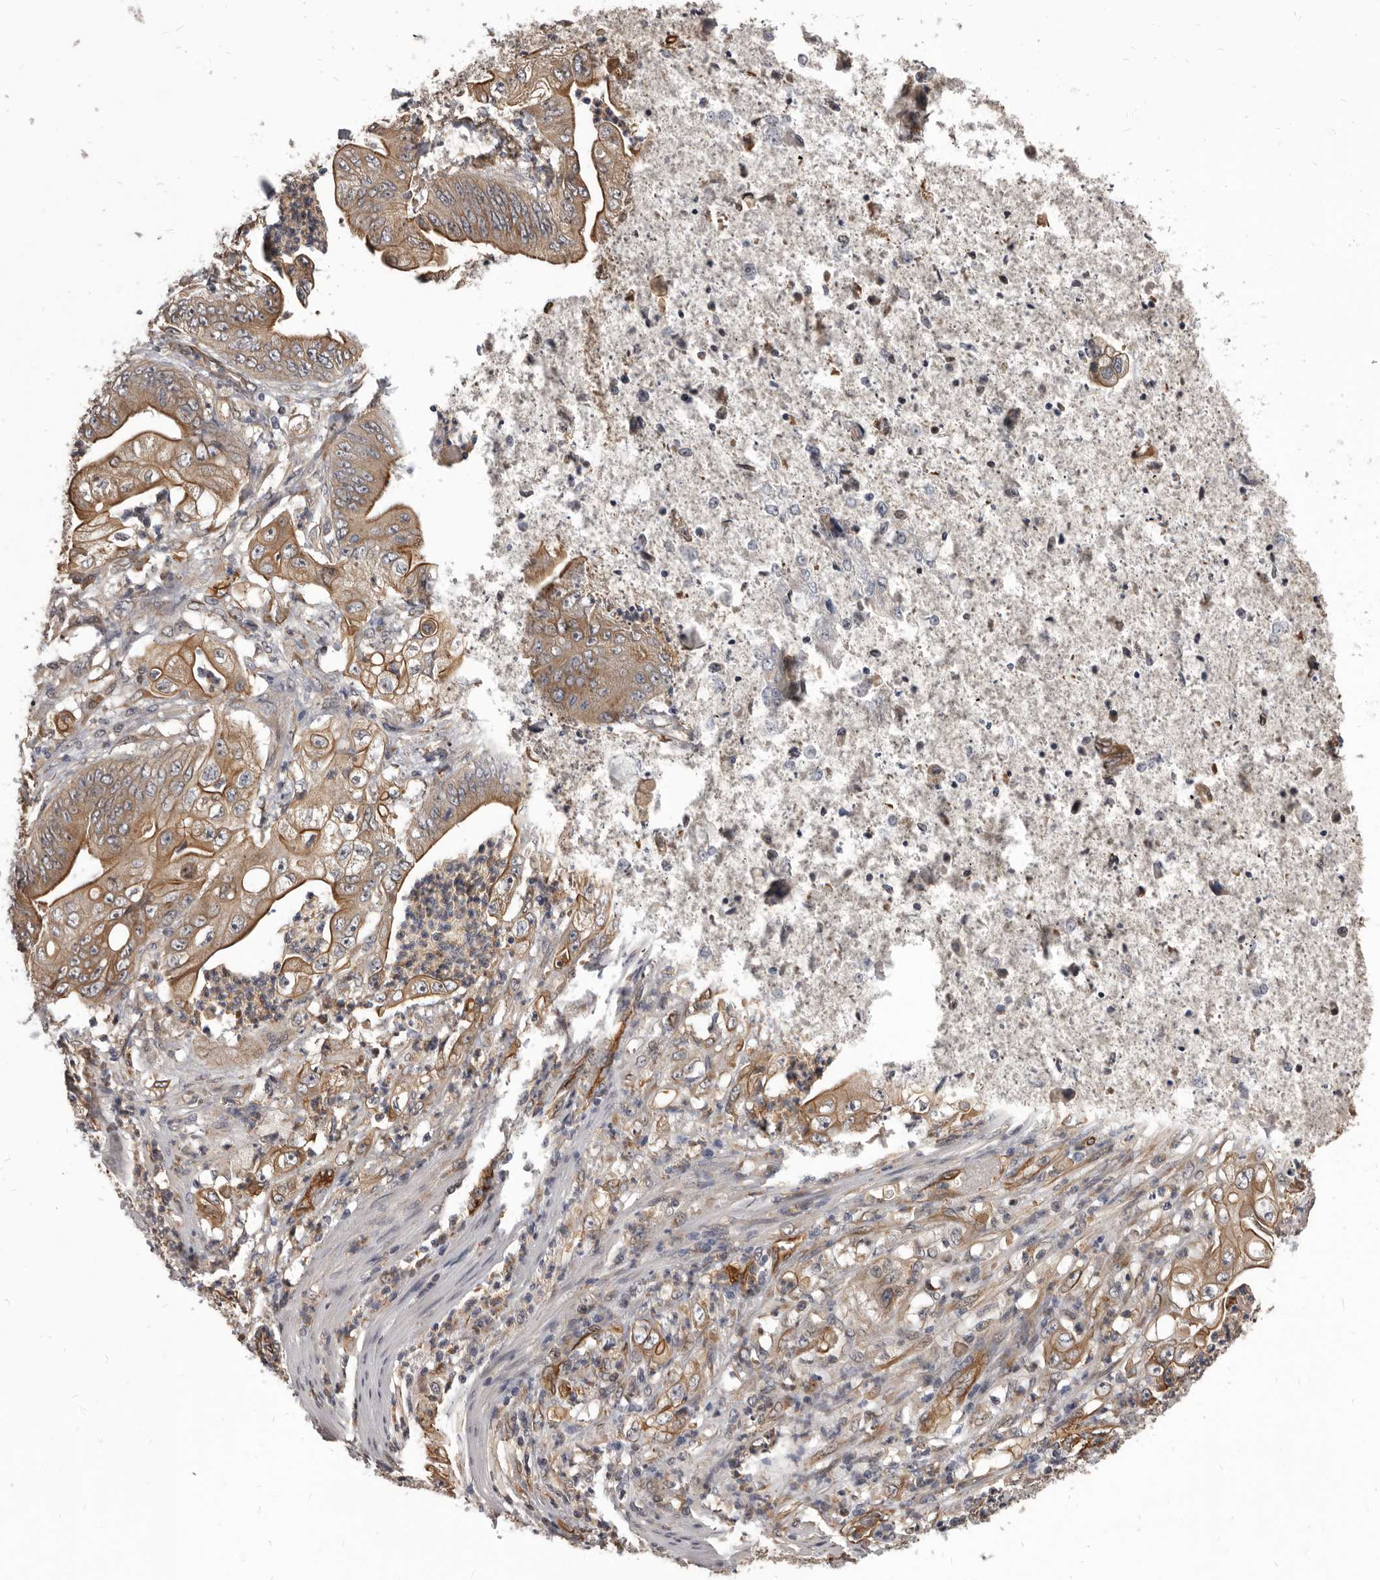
{"staining": {"intensity": "moderate", "quantity": ">75%", "location": "cytoplasmic/membranous"}, "tissue": "stomach cancer", "cell_type": "Tumor cells", "image_type": "cancer", "snomed": [{"axis": "morphology", "description": "Adenocarcinoma, NOS"}, {"axis": "topography", "description": "Stomach"}], "caption": "Immunohistochemistry (DAB) staining of adenocarcinoma (stomach) reveals moderate cytoplasmic/membranous protein expression in about >75% of tumor cells.", "gene": "ADAMTS20", "patient": {"sex": "male", "age": 62}}